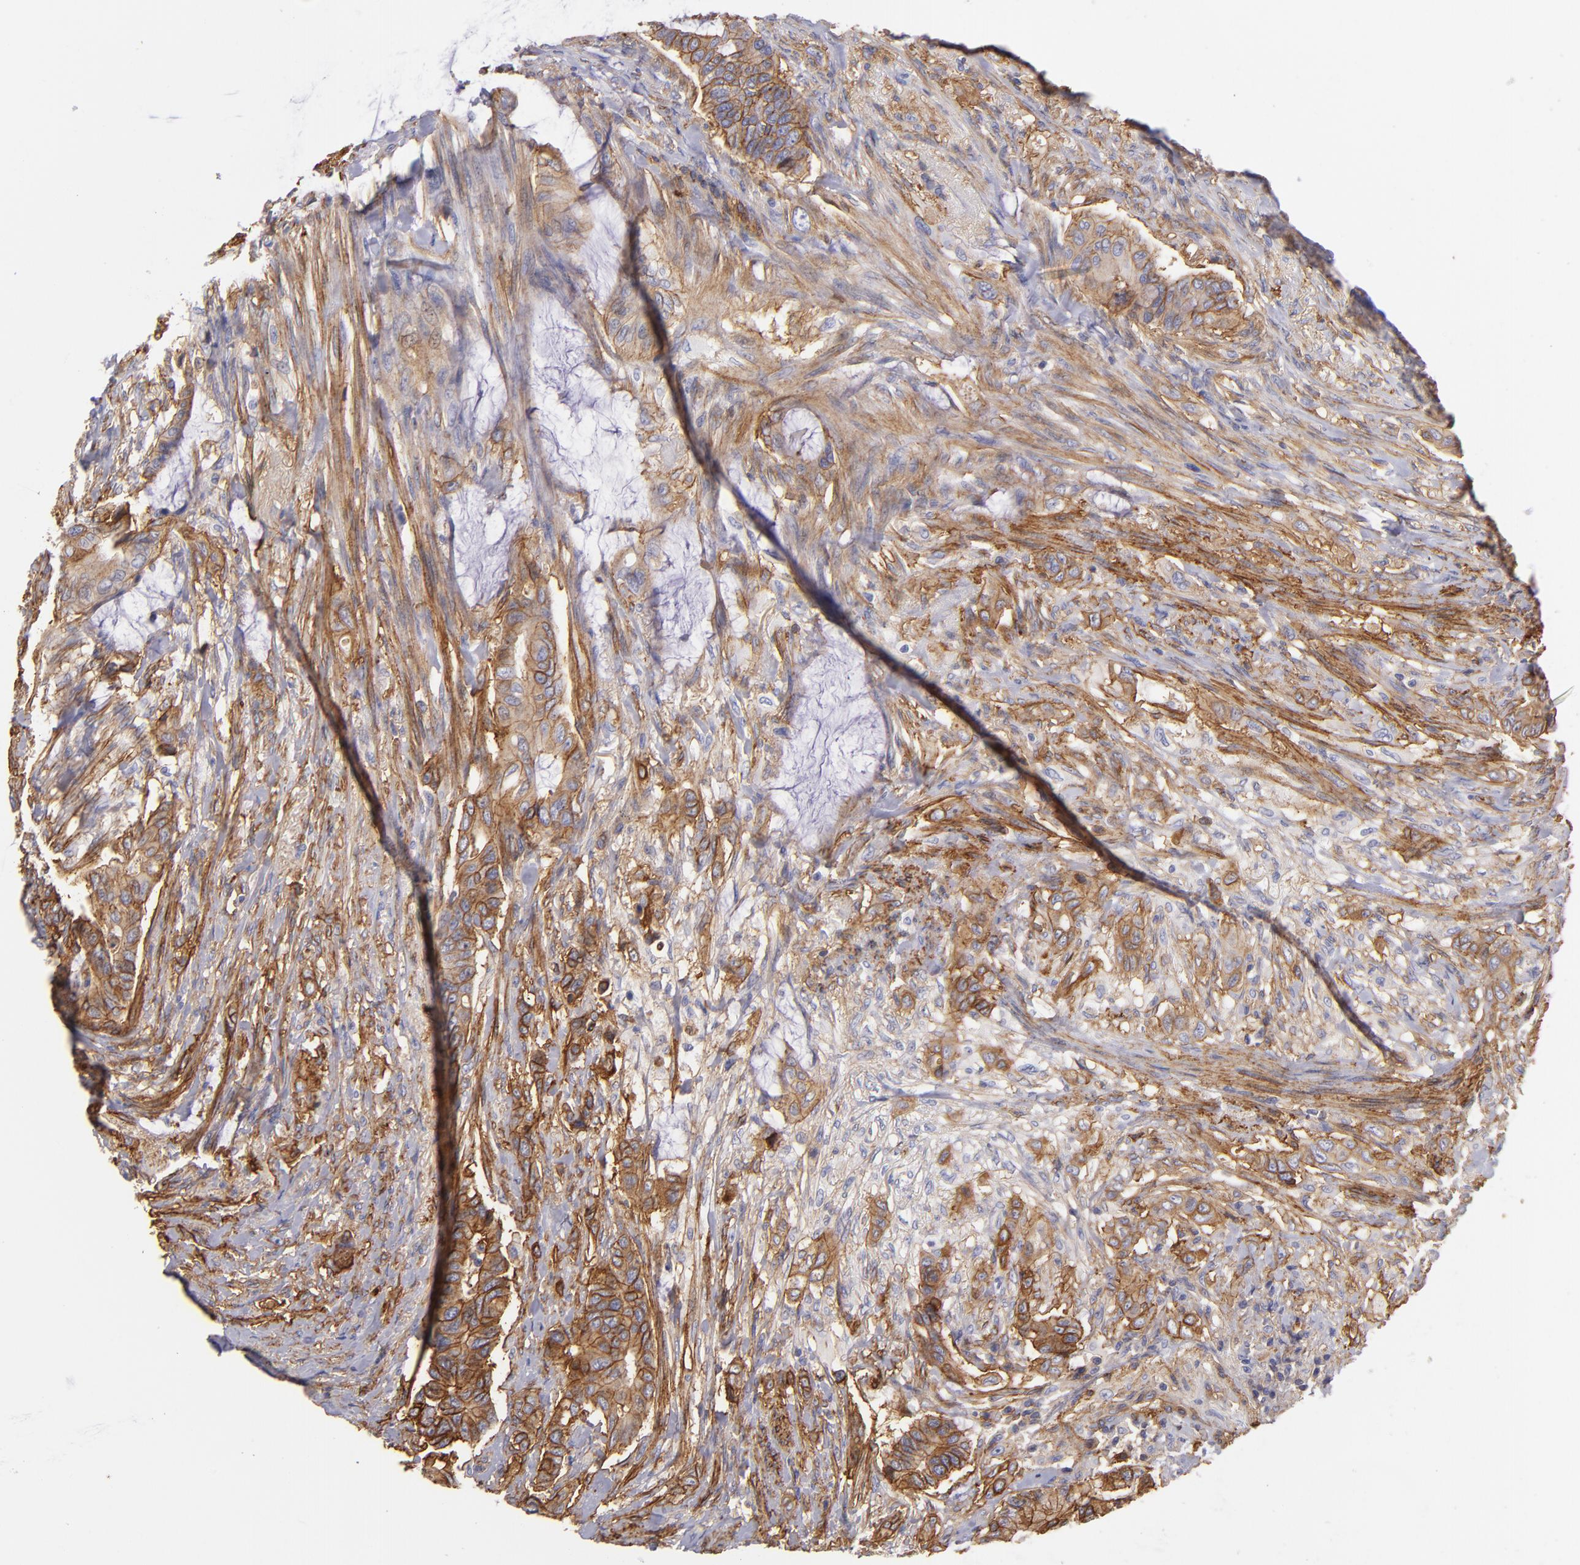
{"staining": {"intensity": "moderate", "quantity": ">75%", "location": "cytoplasmic/membranous"}, "tissue": "colorectal cancer", "cell_type": "Tumor cells", "image_type": "cancer", "snomed": [{"axis": "morphology", "description": "Adenocarcinoma, NOS"}, {"axis": "topography", "description": "Rectum"}], "caption": "Colorectal cancer (adenocarcinoma) tissue exhibits moderate cytoplasmic/membranous expression in approximately >75% of tumor cells, visualized by immunohistochemistry. (Brightfield microscopy of DAB IHC at high magnification).", "gene": "CD151", "patient": {"sex": "female", "age": 59}}